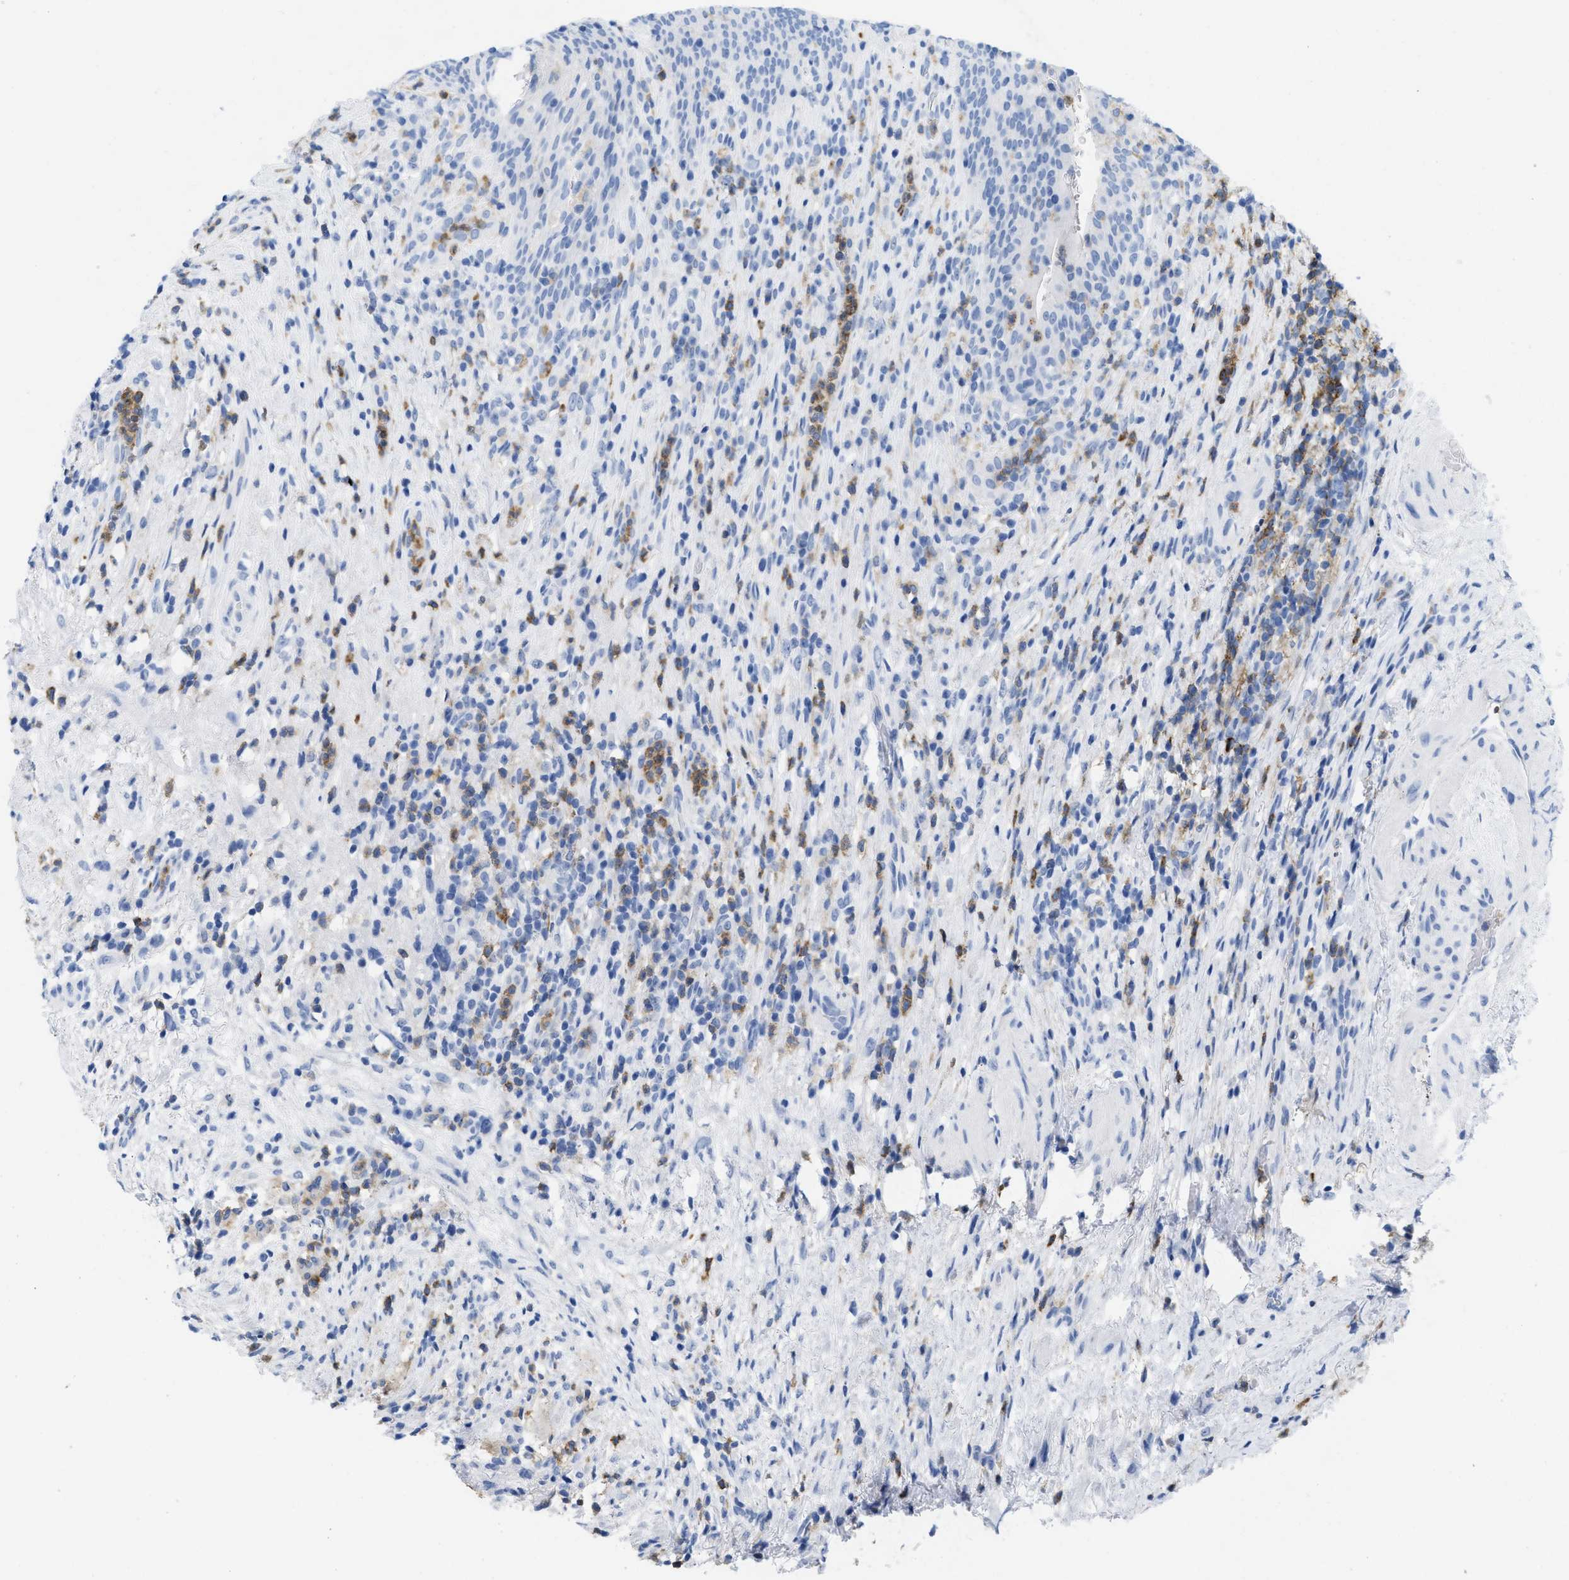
{"staining": {"intensity": "negative", "quantity": "none", "location": "none"}, "tissue": "urothelial cancer", "cell_type": "Tumor cells", "image_type": "cancer", "snomed": [{"axis": "morphology", "description": "Urothelial carcinoma, Low grade"}, {"axis": "topography", "description": "Urinary bladder"}], "caption": "Human urothelial carcinoma (low-grade) stained for a protein using immunohistochemistry (IHC) exhibits no expression in tumor cells.", "gene": "CR1", "patient": {"sex": "female", "age": 75}}